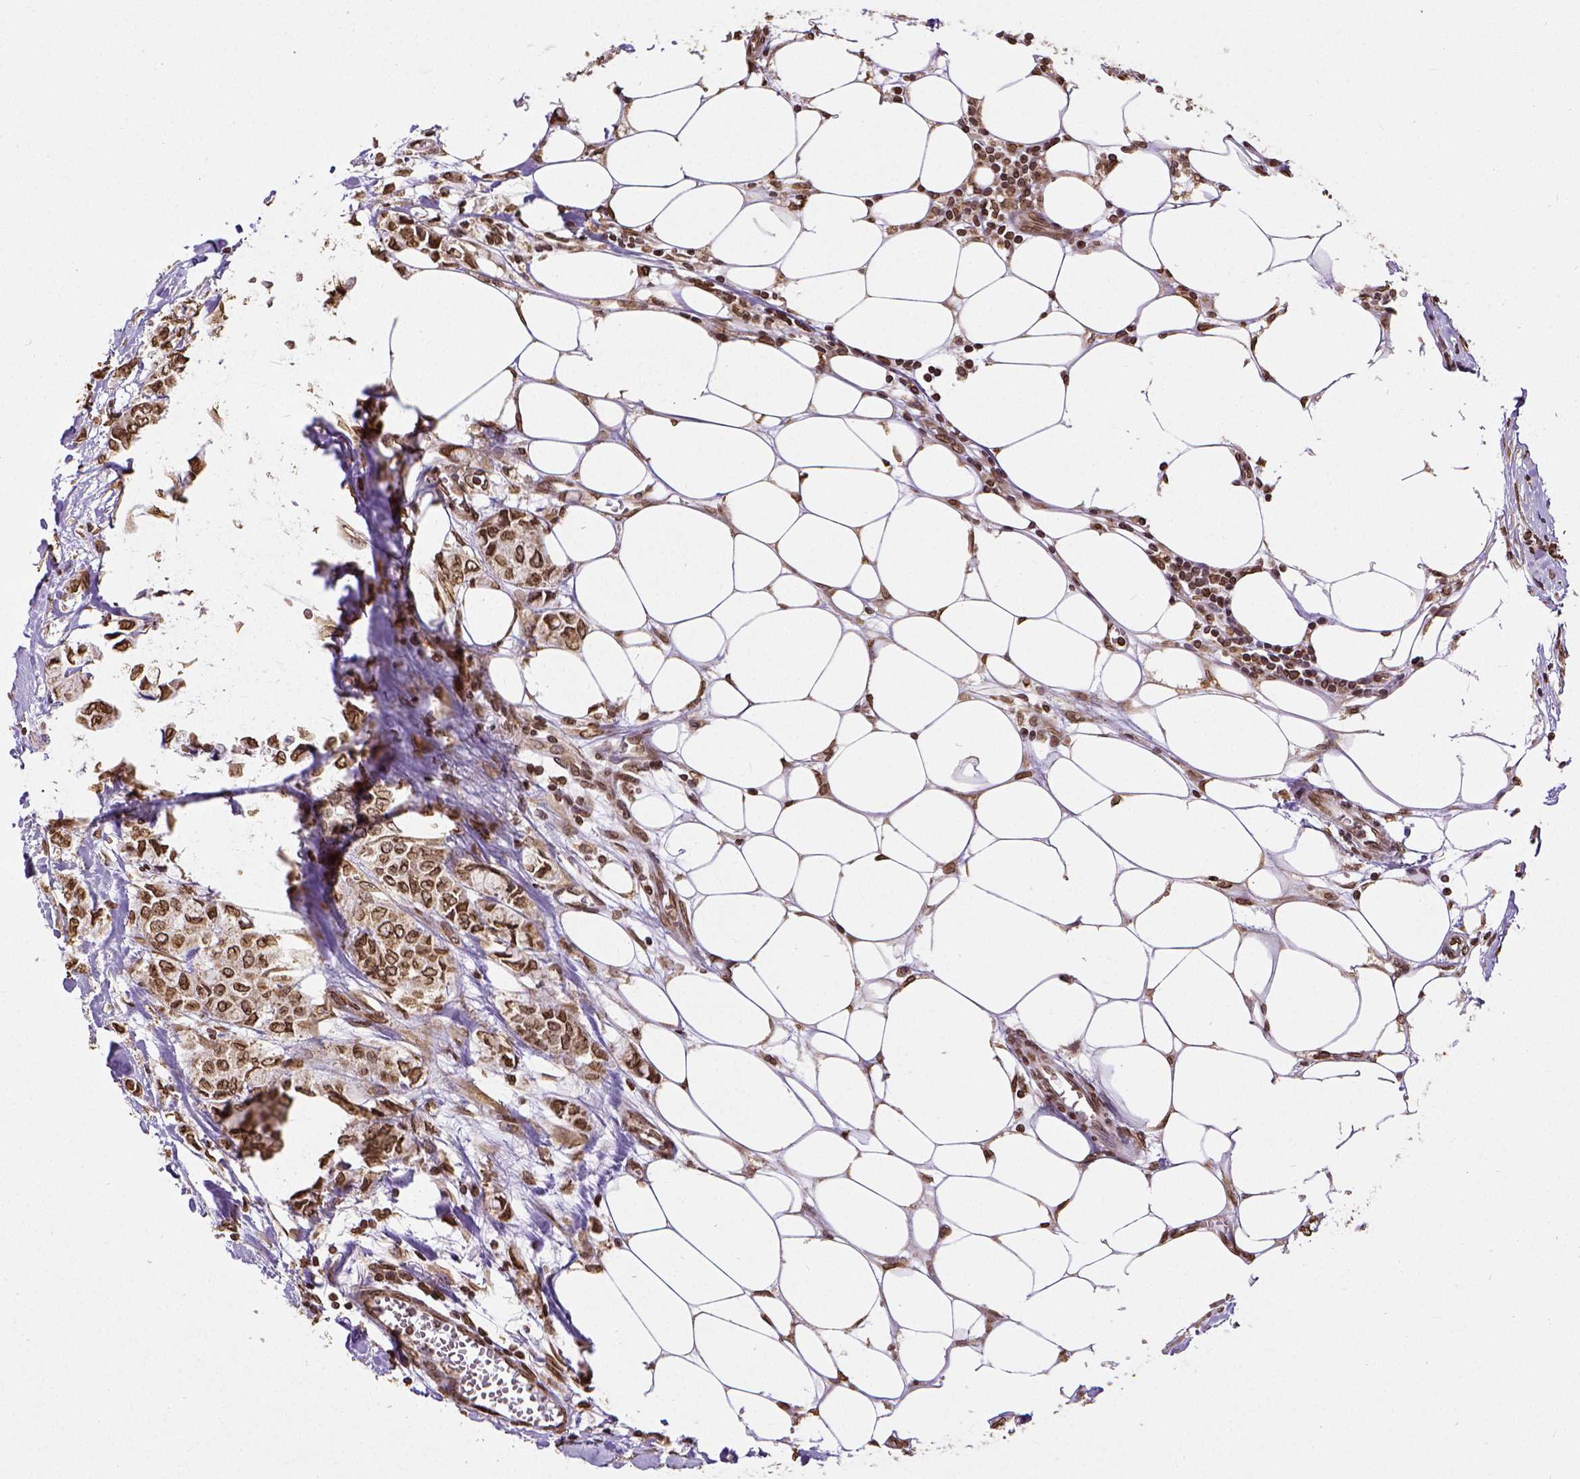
{"staining": {"intensity": "strong", "quantity": ">75%", "location": "cytoplasmic/membranous,nuclear"}, "tissue": "breast cancer", "cell_type": "Tumor cells", "image_type": "cancer", "snomed": [{"axis": "morphology", "description": "Duct carcinoma"}, {"axis": "topography", "description": "Breast"}], "caption": "An image of human breast cancer (invasive ductal carcinoma) stained for a protein exhibits strong cytoplasmic/membranous and nuclear brown staining in tumor cells.", "gene": "MTDH", "patient": {"sex": "female", "age": 85}}